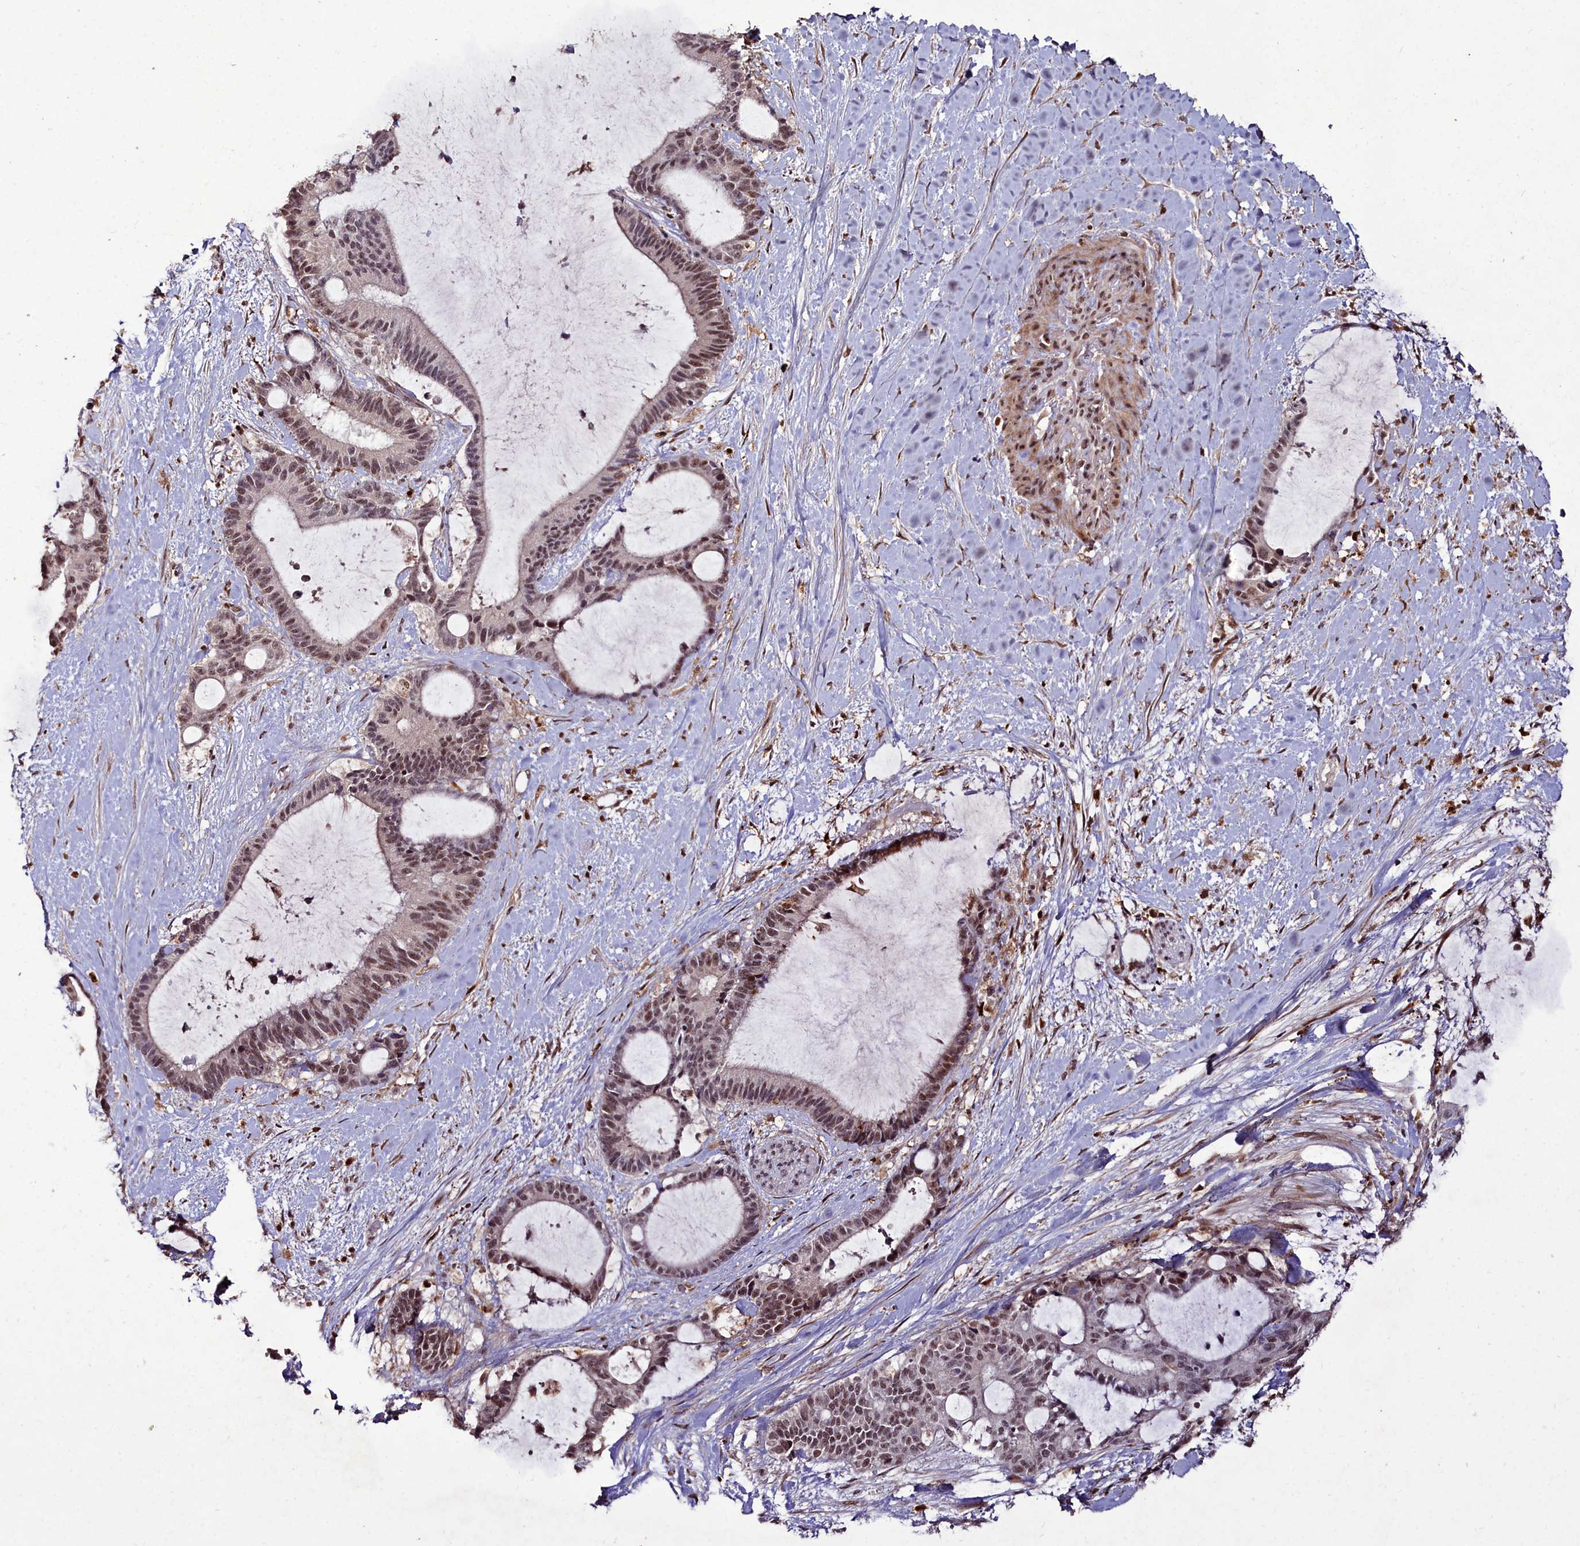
{"staining": {"intensity": "moderate", "quantity": ">75%", "location": "nuclear"}, "tissue": "liver cancer", "cell_type": "Tumor cells", "image_type": "cancer", "snomed": [{"axis": "morphology", "description": "Normal tissue, NOS"}, {"axis": "morphology", "description": "Cholangiocarcinoma"}, {"axis": "topography", "description": "Liver"}, {"axis": "topography", "description": "Peripheral nerve tissue"}], "caption": "A medium amount of moderate nuclear staining is appreciated in approximately >75% of tumor cells in liver cancer tissue.", "gene": "CXXC1", "patient": {"sex": "female", "age": 73}}